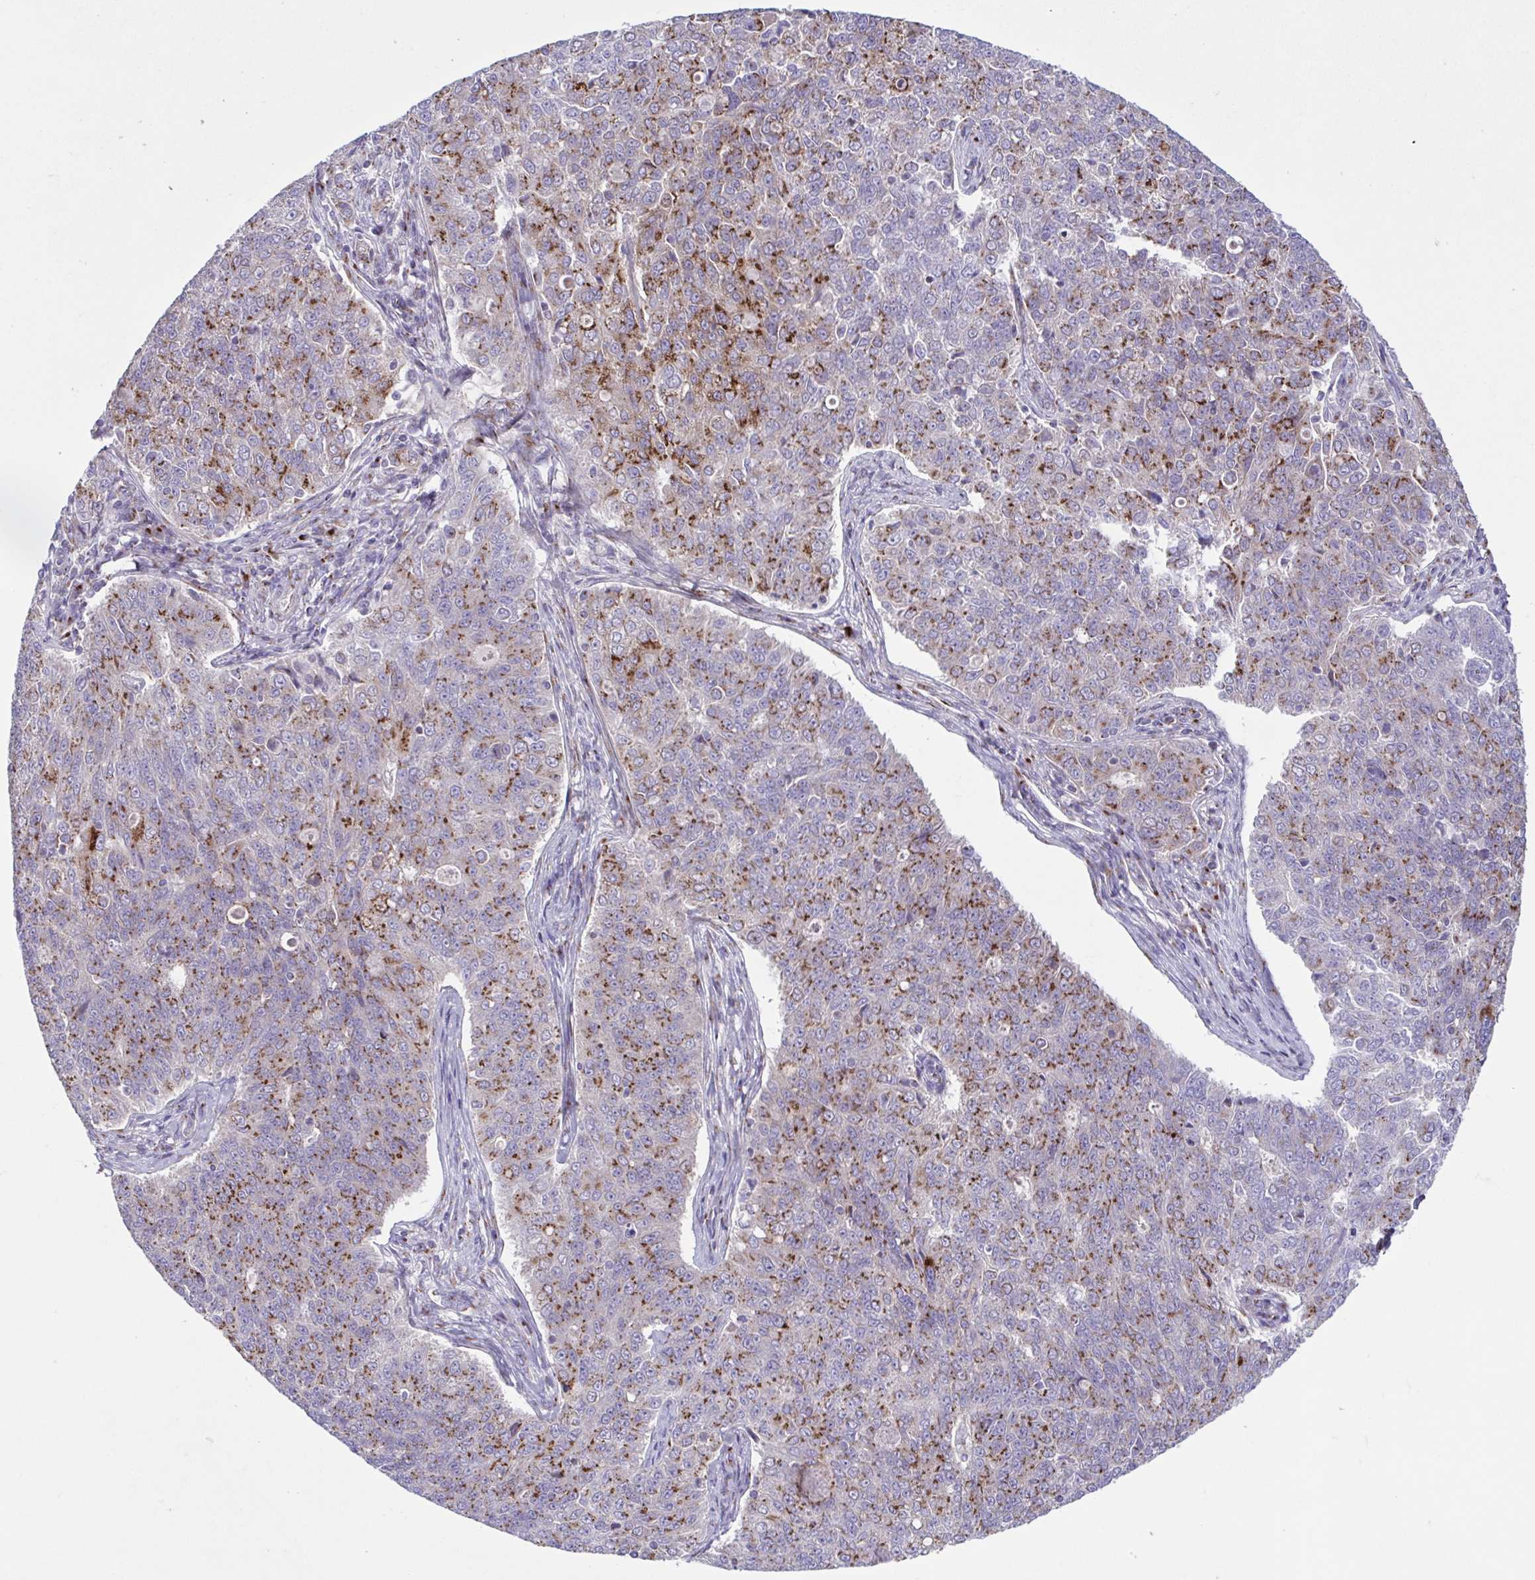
{"staining": {"intensity": "moderate", "quantity": "25%-75%", "location": "cytoplasmic/membranous"}, "tissue": "endometrial cancer", "cell_type": "Tumor cells", "image_type": "cancer", "snomed": [{"axis": "morphology", "description": "Adenocarcinoma, NOS"}, {"axis": "topography", "description": "Endometrium"}], "caption": "This is an image of immunohistochemistry (IHC) staining of endometrial cancer, which shows moderate expression in the cytoplasmic/membranous of tumor cells.", "gene": "COL17A1", "patient": {"sex": "female", "age": 43}}